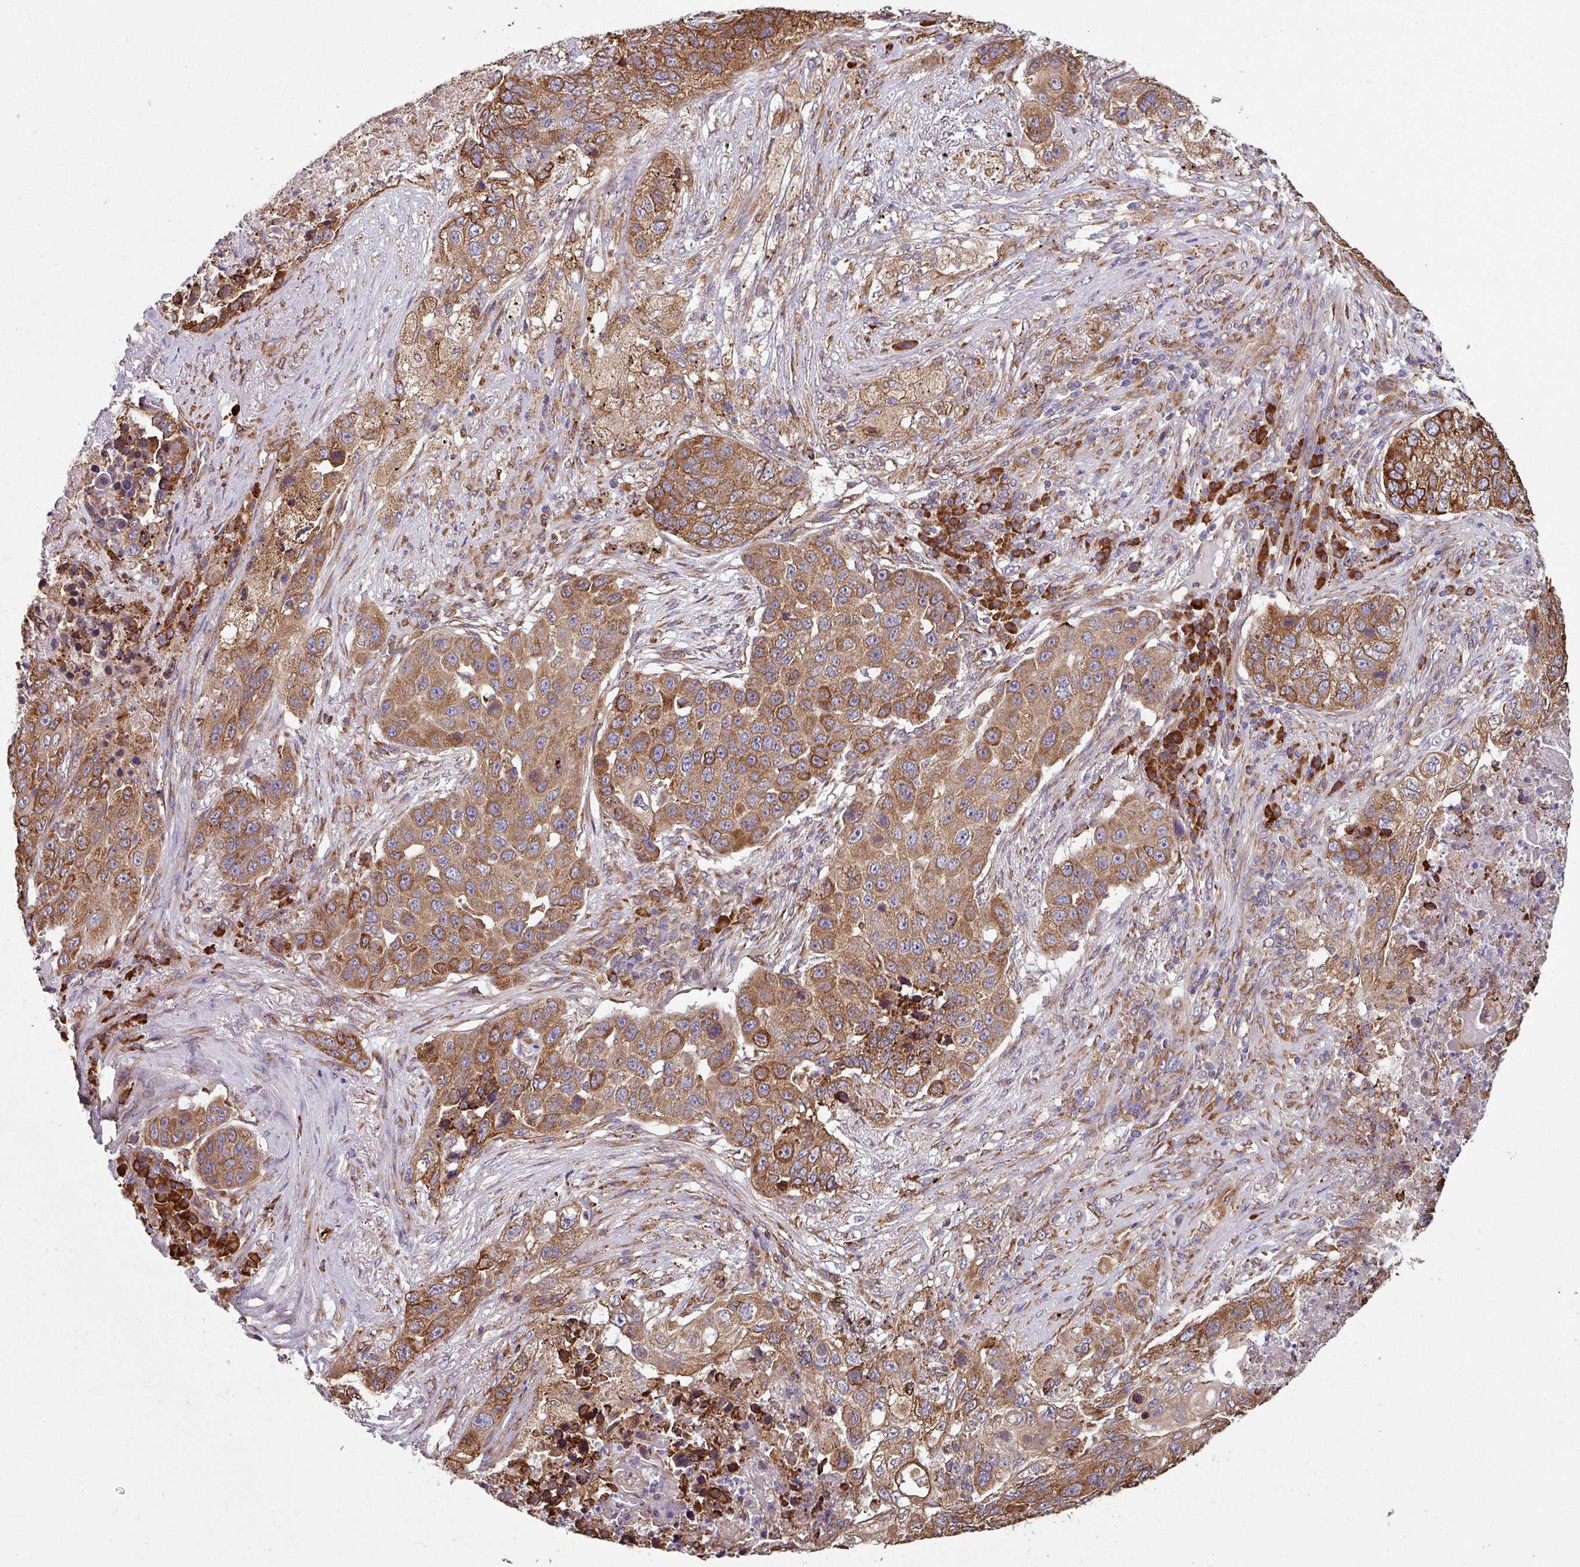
{"staining": {"intensity": "moderate", "quantity": ">75%", "location": "cytoplasmic/membranous"}, "tissue": "lung cancer", "cell_type": "Tumor cells", "image_type": "cancer", "snomed": [{"axis": "morphology", "description": "Squamous cell carcinoma, NOS"}, {"axis": "topography", "description": "Lung"}], "caption": "Immunohistochemical staining of human lung cancer (squamous cell carcinoma) reveals moderate cytoplasmic/membranous protein staining in approximately >75% of tumor cells.", "gene": "FAT4", "patient": {"sex": "female", "age": 63}}